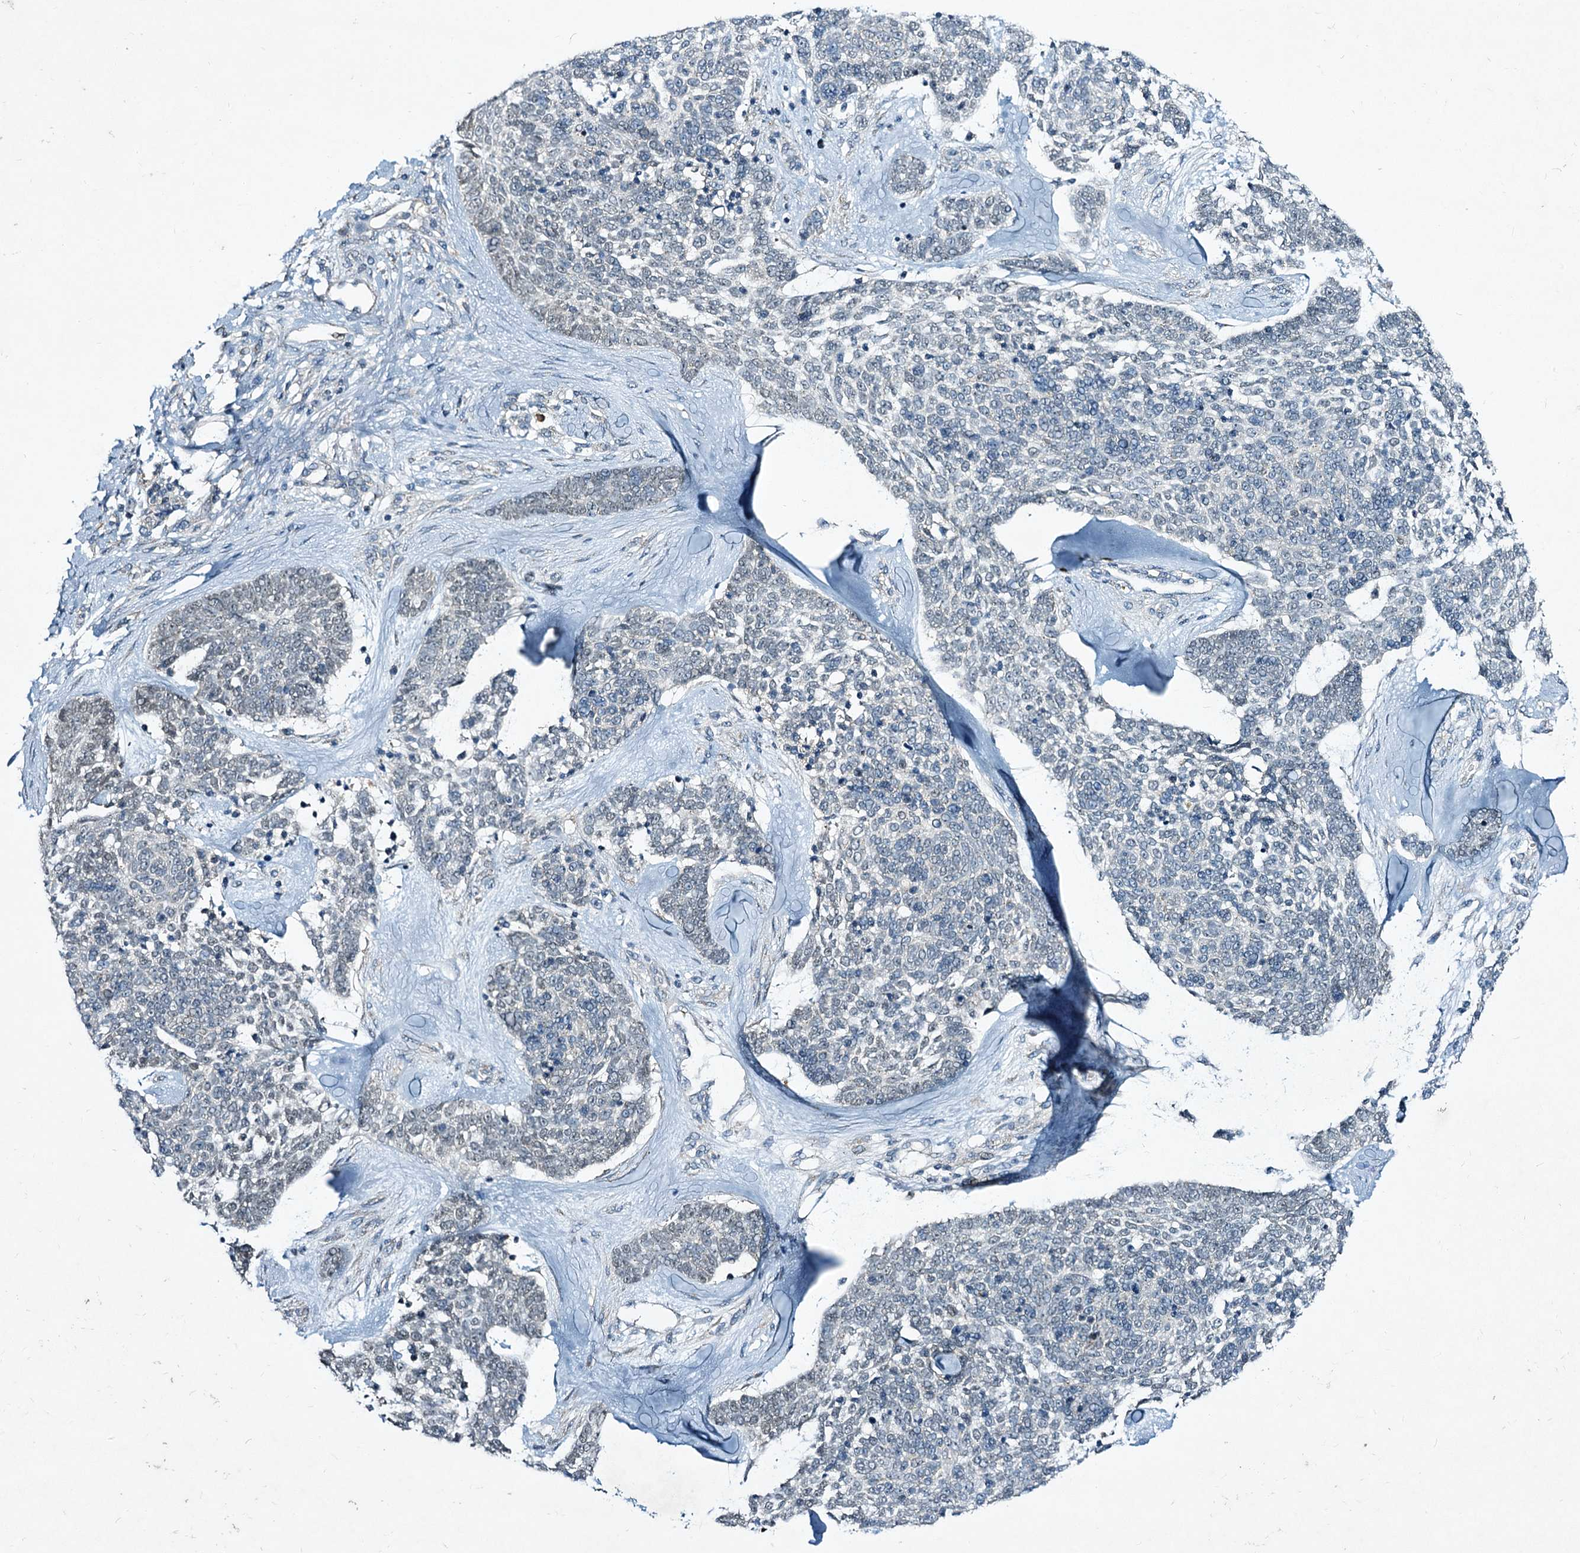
{"staining": {"intensity": "negative", "quantity": "none", "location": "none"}, "tissue": "skin cancer", "cell_type": "Tumor cells", "image_type": "cancer", "snomed": [{"axis": "morphology", "description": "Basal cell carcinoma"}, {"axis": "topography", "description": "Skin"}], "caption": "Immunohistochemical staining of skin cancer (basal cell carcinoma) reveals no significant positivity in tumor cells.", "gene": "STAP1", "patient": {"sex": "female", "age": 81}}